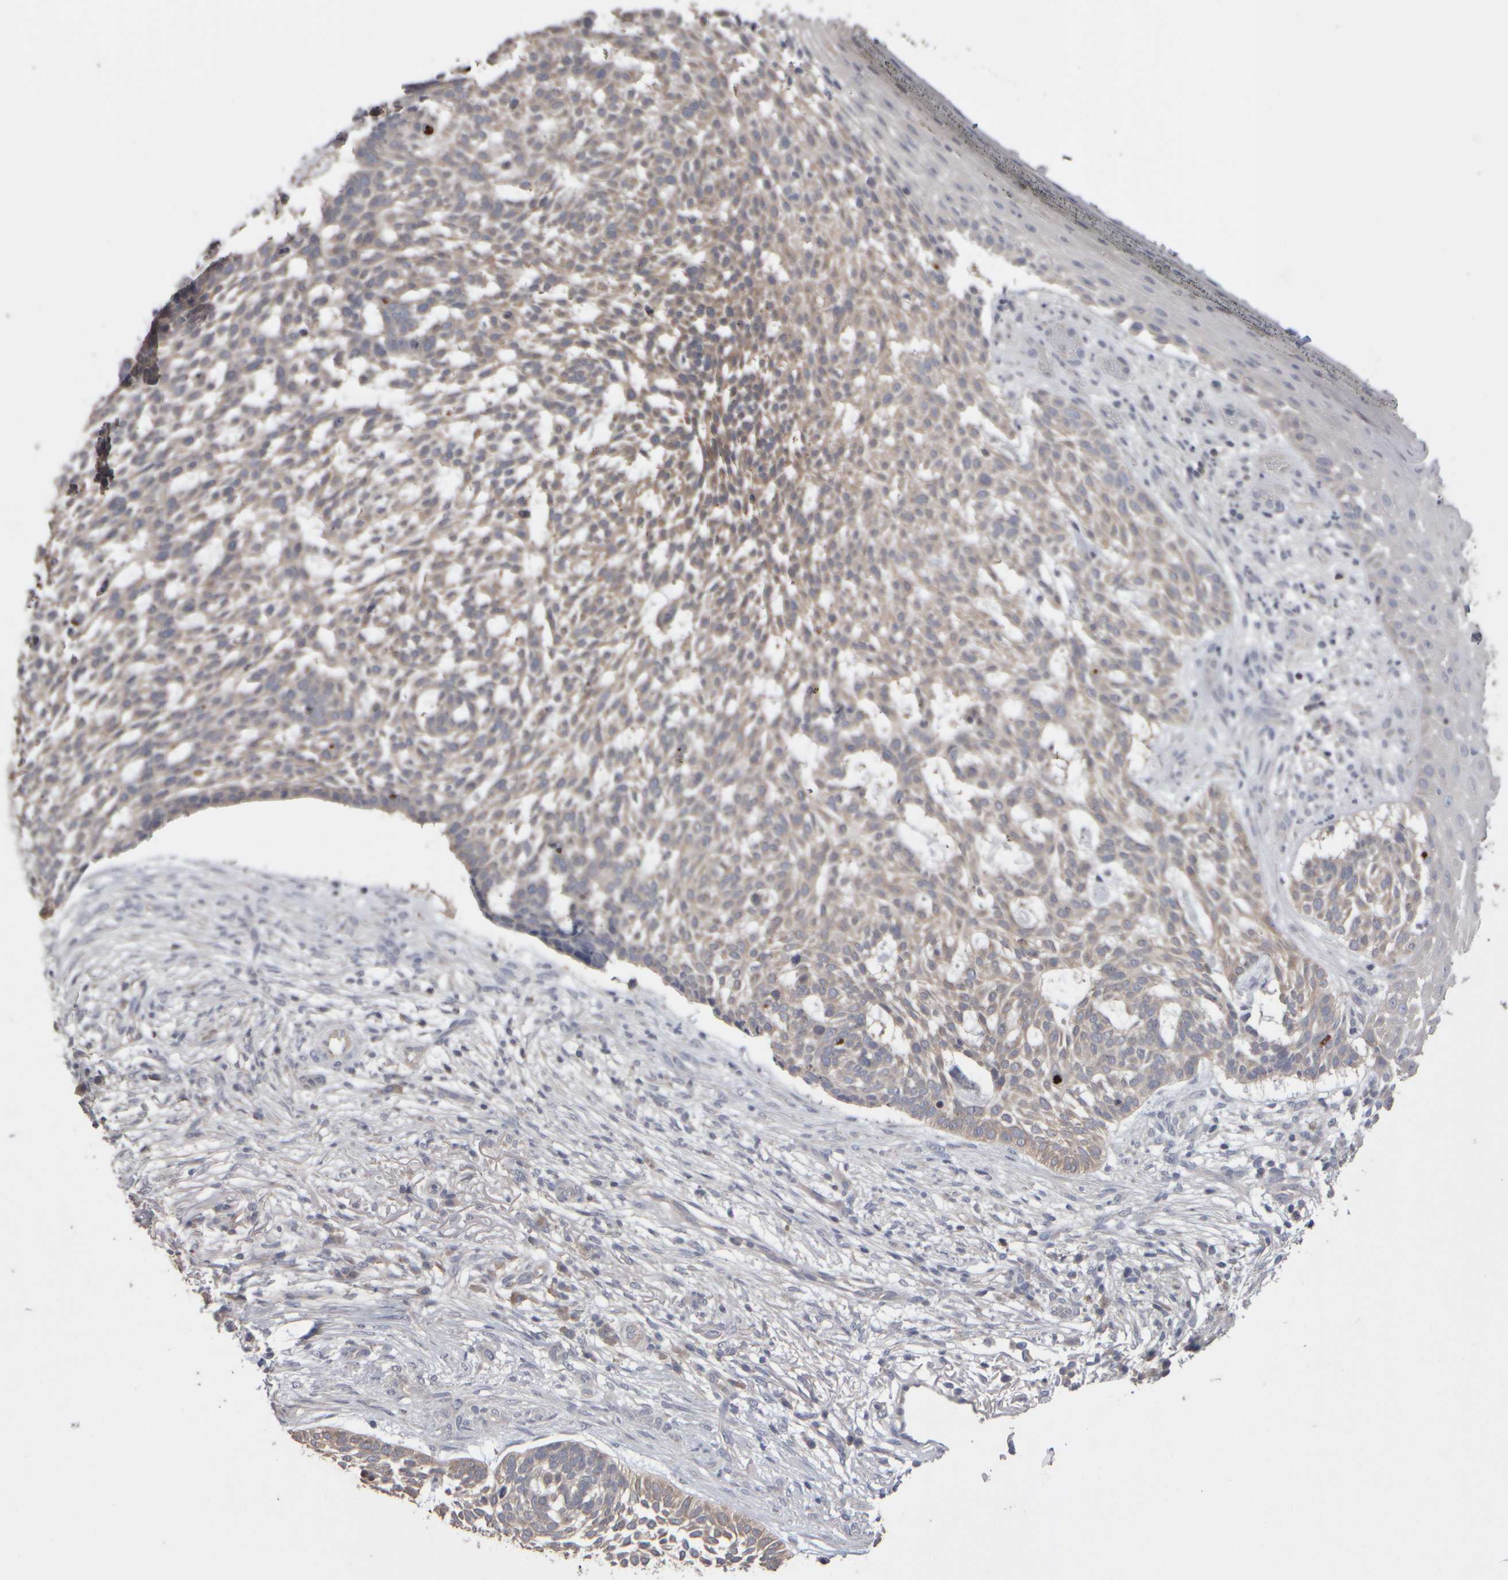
{"staining": {"intensity": "weak", "quantity": ">75%", "location": "cytoplasmic/membranous"}, "tissue": "skin cancer", "cell_type": "Tumor cells", "image_type": "cancer", "snomed": [{"axis": "morphology", "description": "Basal cell carcinoma"}, {"axis": "topography", "description": "Skin"}], "caption": "Weak cytoplasmic/membranous staining is seen in about >75% of tumor cells in skin cancer (basal cell carcinoma).", "gene": "EPHX2", "patient": {"sex": "female", "age": 64}}